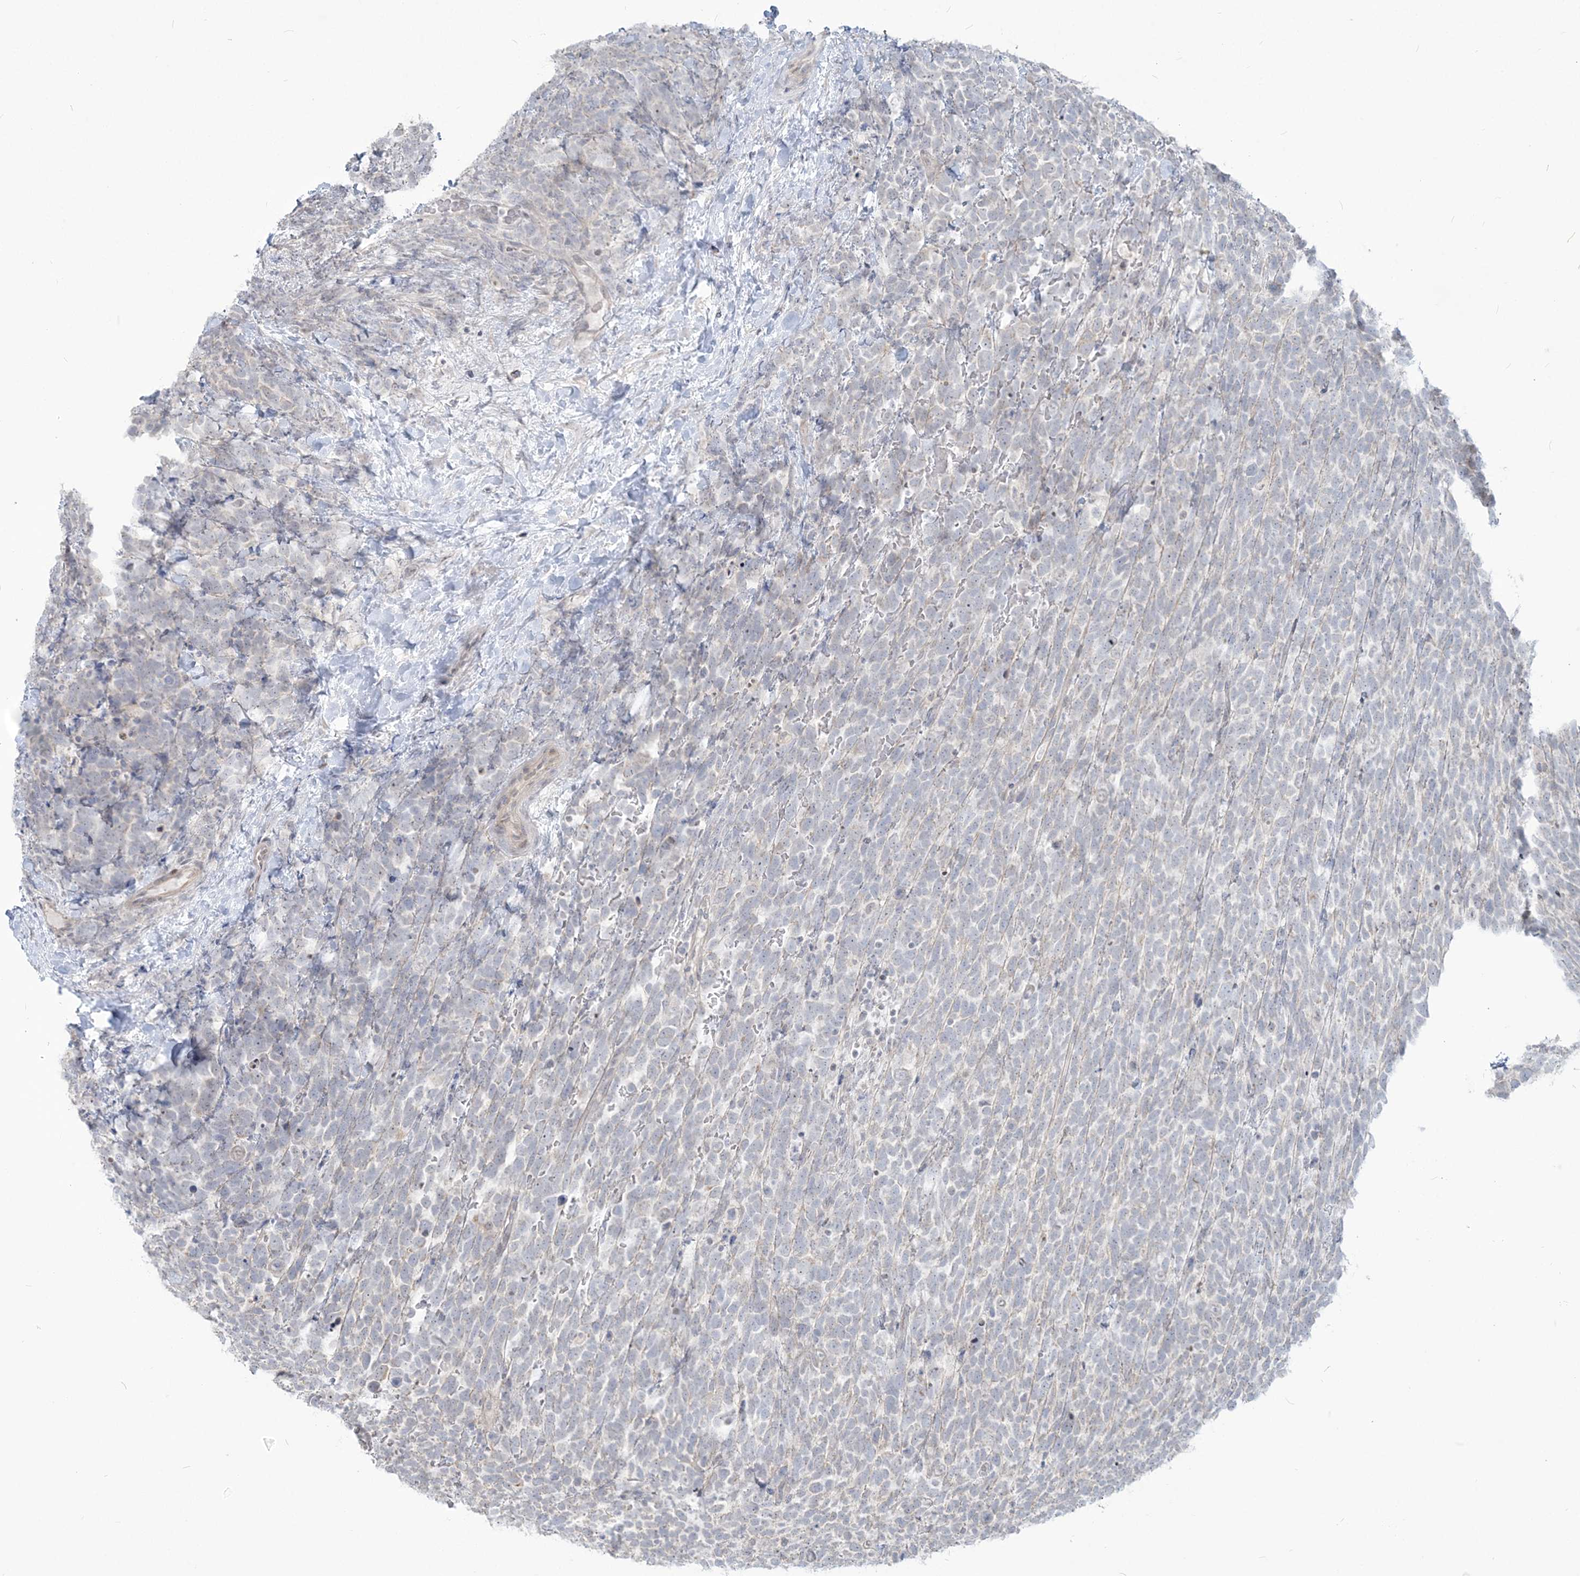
{"staining": {"intensity": "negative", "quantity": "none", "location": "none"}, "tissue": "urothelial cancer", "cell_type": "Tumor cells", "image_type": "cancer", "snomed": [{"axis": "morphology", "description": "Urothelial carcinoma, High grade"}, {"axis": "topography", "description": "Urinary bladder"}], "caption": "IHC image of neoplastic tissue: human urothelial carcinoma (high-grade) stained with DAB reveals no significant protein expression in tumor cells. (DAB IHC, high magnification).", "gene": "SDAD1", "patient": {"sex": "female", "age": 82}}